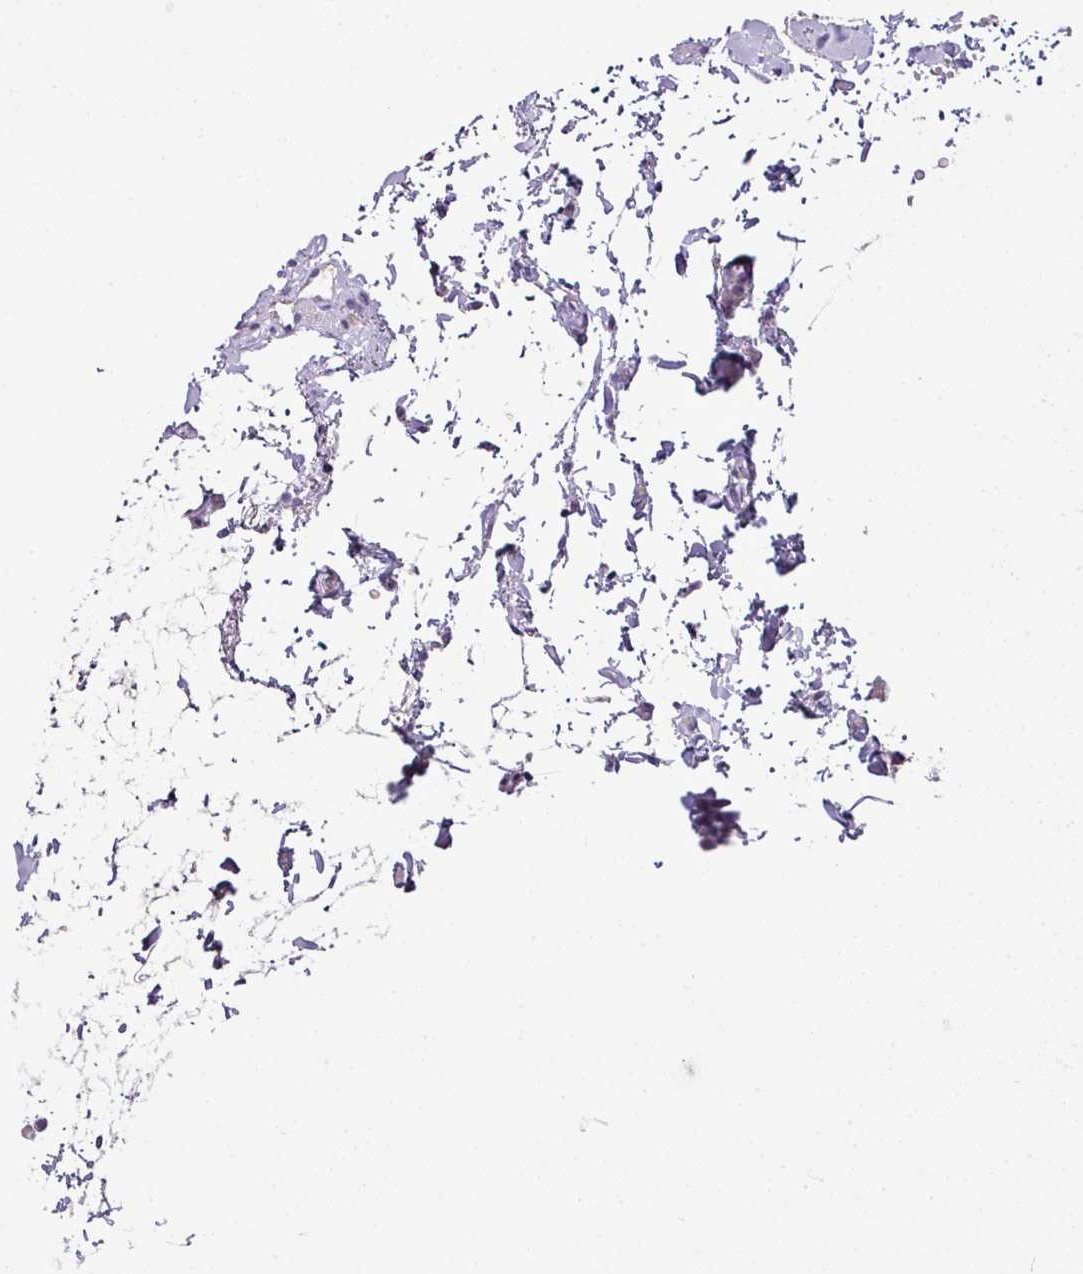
{"staining": {"intensity": "weak", "quantity": "25%-75%", "location": "cytoplasmic/membranous"}, "tissue": "colon", "cell_type": "Endothelial cells", "image_type": "normal", "snomed": [{"axis": "morphology", "description": "Normal tissue, NOS"}, {"axis": "topography", "description": "Colon"}], "caption": "Protein expression analysis of unremarkable colon shows weak cytoplasmic/membranous positivity in about 25%-75% of endothelial cells.", "gene": "TEX30", "patient": {"sex": "male", "age": 84}}